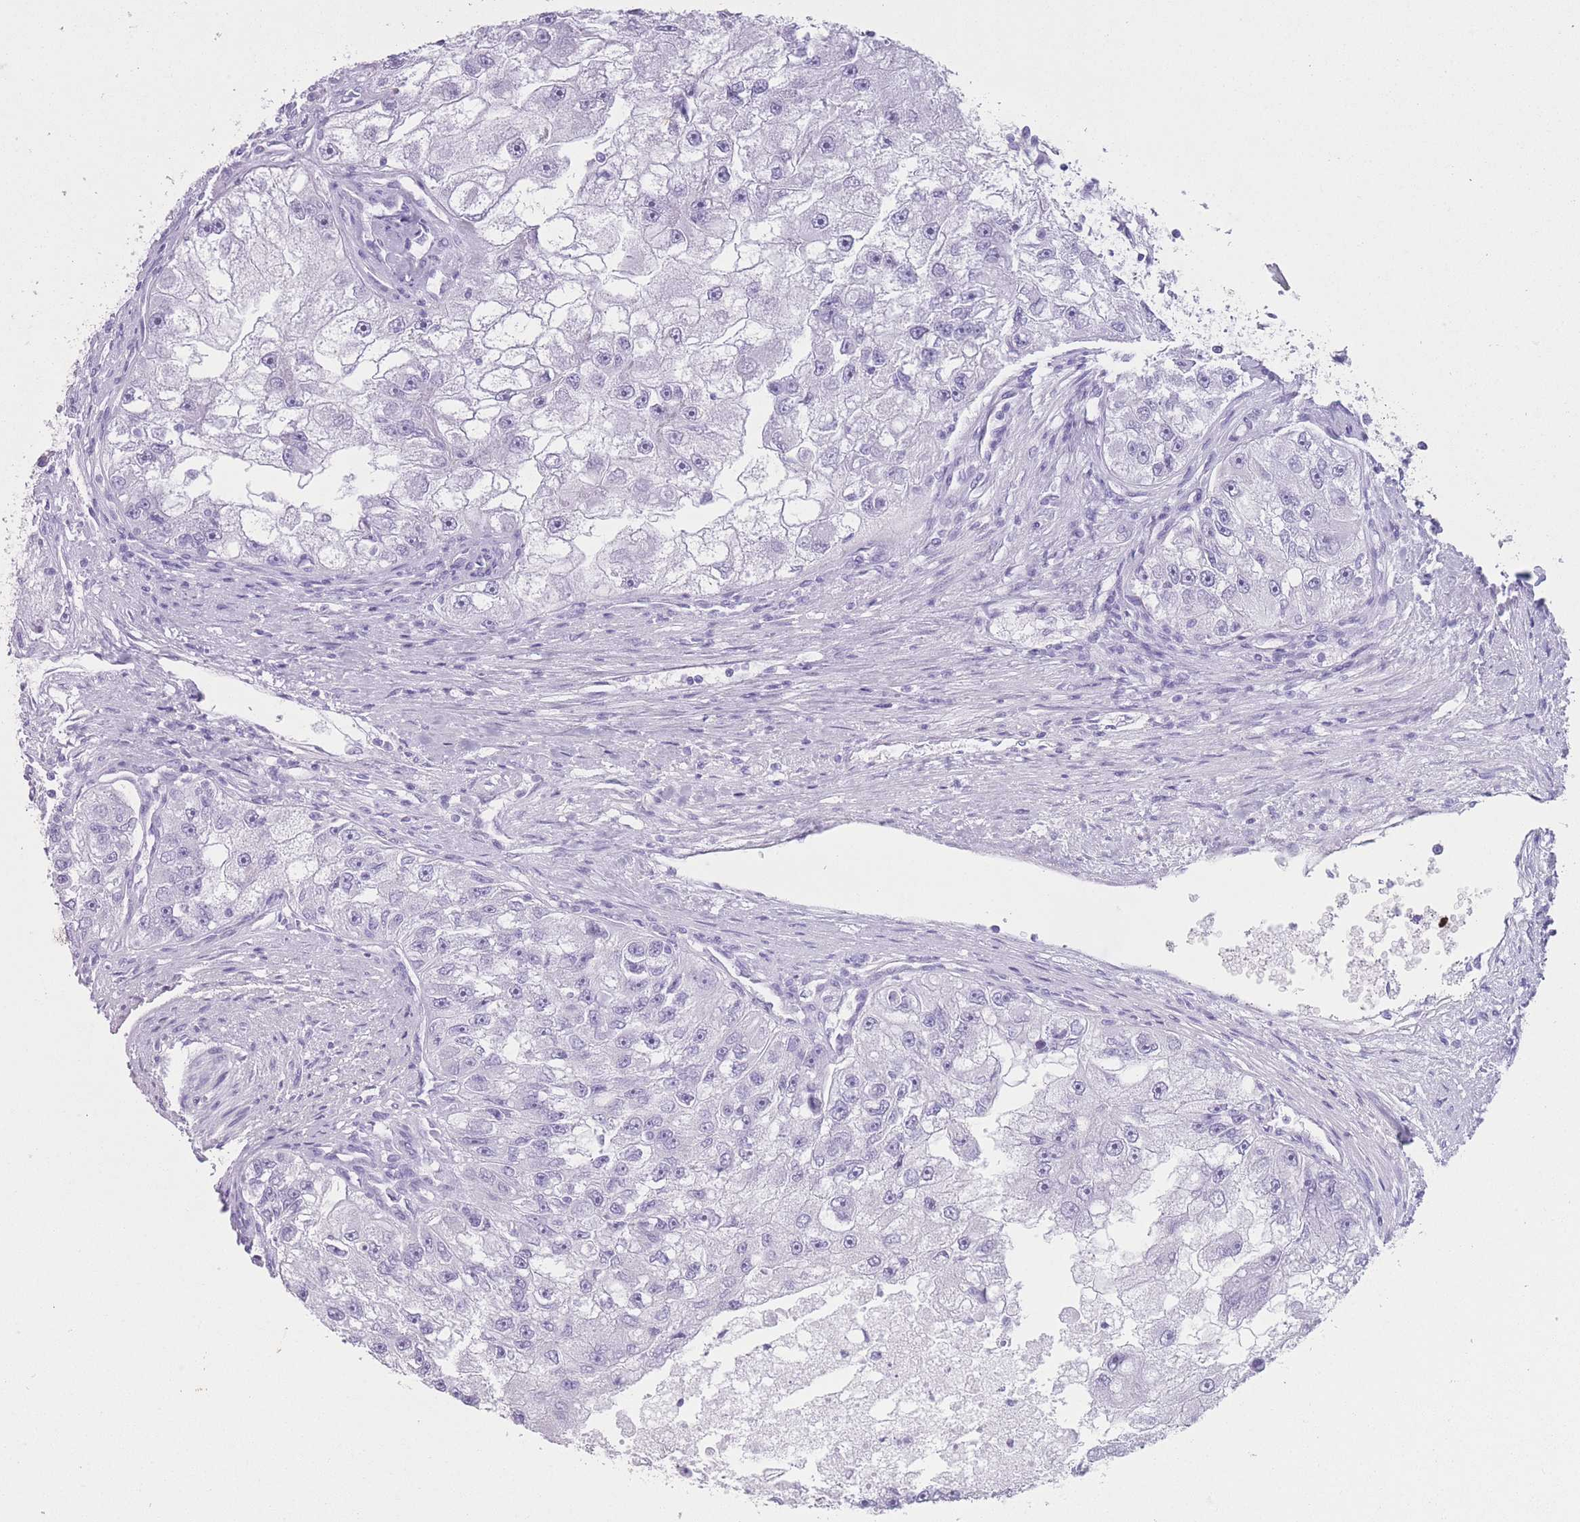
{"staining": {"intensity": "negative", "quantity": "none", "location": "none"}, "tissue": "renal cancer", "cell_type": "Tumor cells", "image_type": "cancer", "snomed": [{"axis": "morphology", "description": "Adenocarcinoma, NOS"}, {"axis": "topography", "description": "Kidney"}], "caption": "High magnification brightfield microscopy of renal cancer stained with DAB (brown) and counterstained with hematoxylin (blue): tumor cells show no significant expression.", "gene": "OR4F21", "patient": {"sex": "male", "age": 63}}